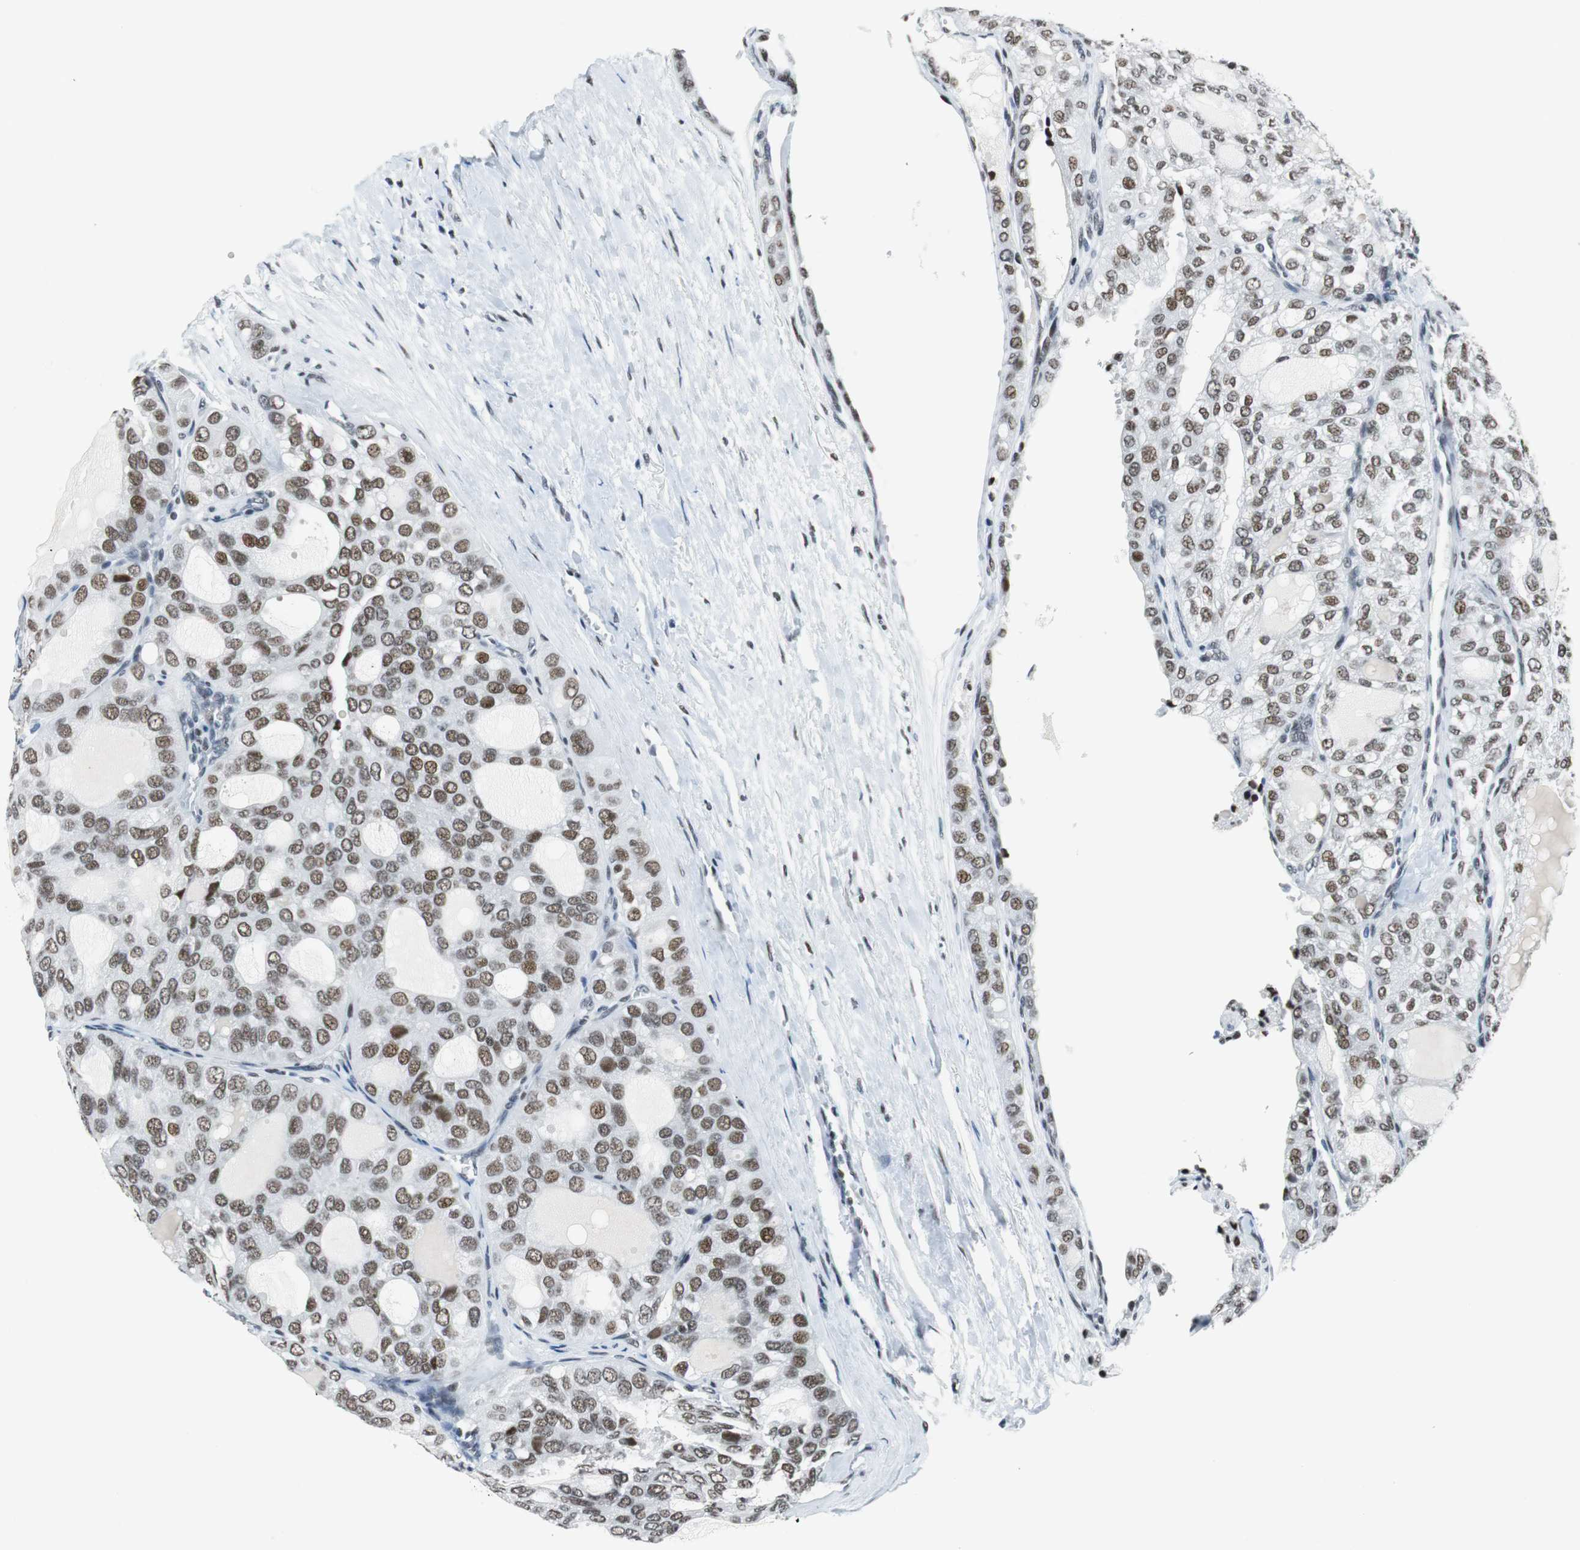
{"staining": {"intensity": "weak", "quantity": "25%-75%", "location": "nuclear"}, "tissue": "thyroid cancer", "cell_type": "Tumor cells", "image_type": "cancer", "snomed": [{"axis": "morphology", "description": "Follicular adenoma carcinoma, NOS"}, {"axis": "topography", "description": "Thyroid gland"}], "caption": "An immunohistochemistry micrograph of neoplastic tissue is shown. Protein staining in brown shows weak nuclear positivity in follicular adenoma carcinoma (thyroid) within tumor cells.", "gene": "HDAC3", "patient": {"sex": "male", "age": 75}}